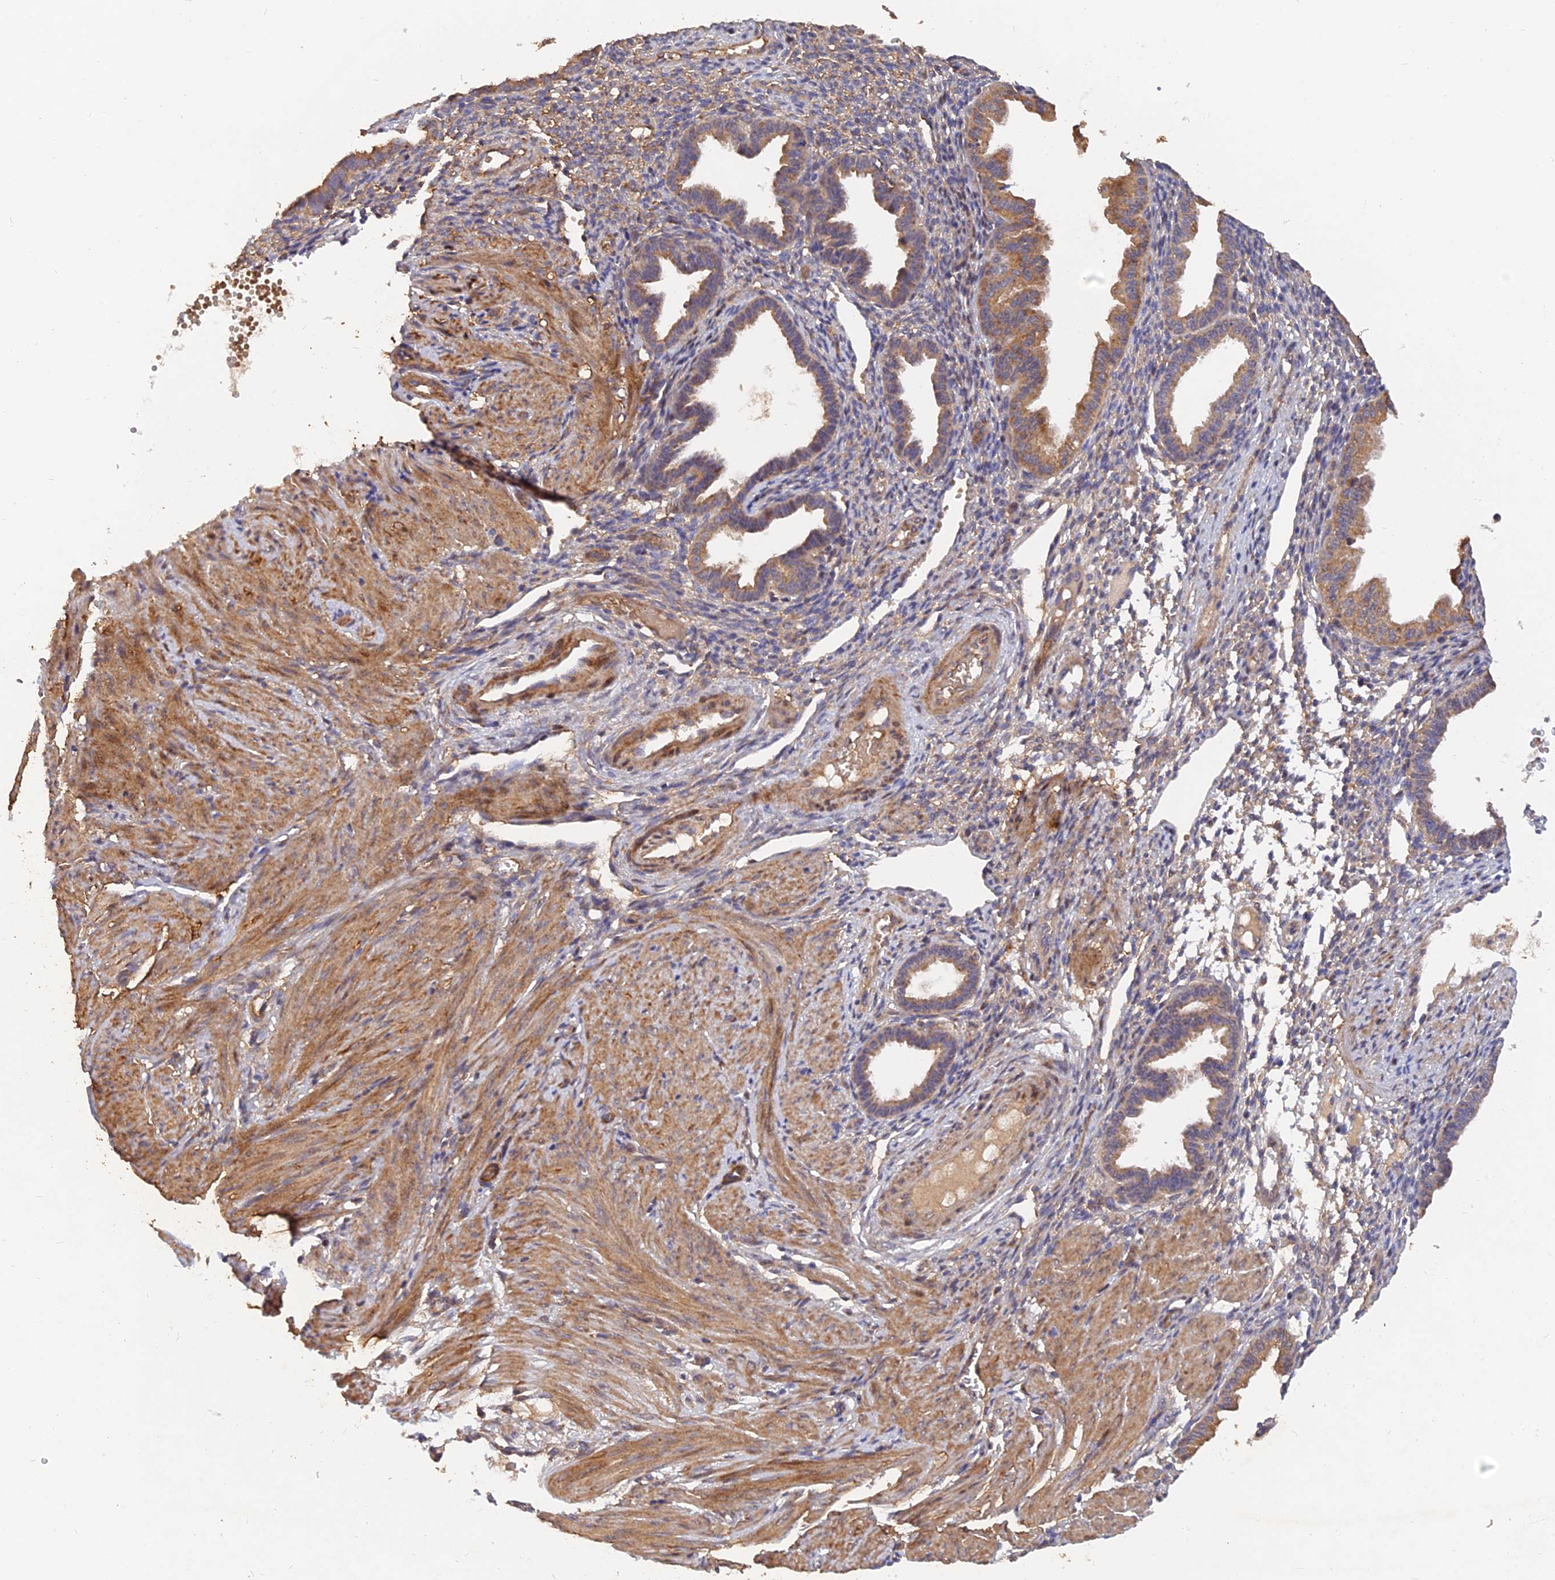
{"staining": {"intensity": "negative", "quantity": "none", "location": "none"}, "tissue": "endometrium", "cell_type": "Cells in endometrial stroma", "image_type": "normal", "snomed": [{"axis": "morphology", "description": "Normal tissue, NOS"}, {"axis": "topography", "description": "Endometrium"}], "caption": "The image shows no significant positivity in cells in endometrial stroma of endometrium. (IHC, brightfield microscopy, high magnification).", "gene": "SLC38A11", "patient": {"sex": "female", "age": 33}}